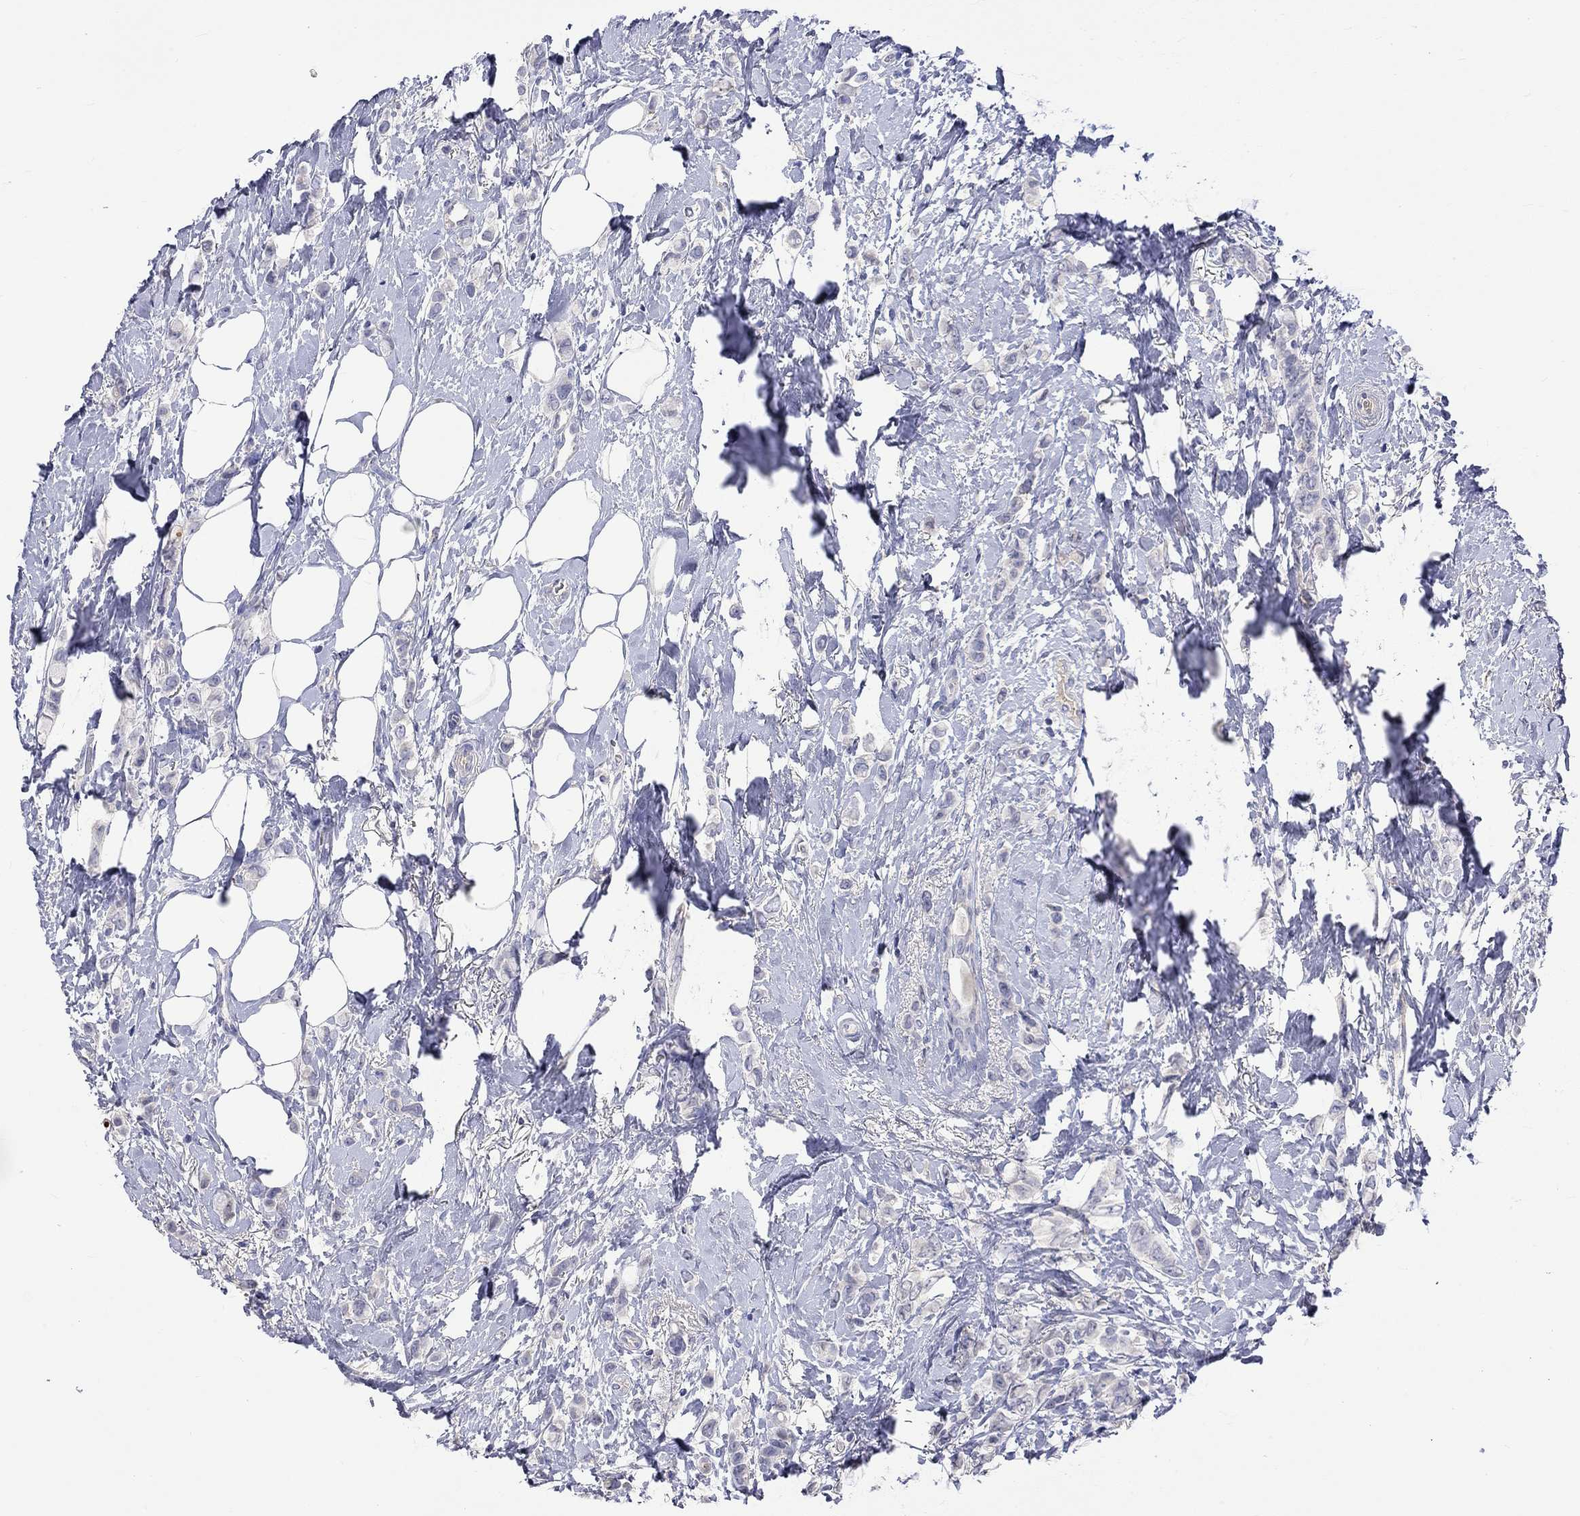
{"staining": {"intensity": "negative", "quantity": "none", "location": "none"}, "tissue": "breast cancer", "cell_type": "Tumor cells", "image_type": "cancer", "snomed": [{"axis": "morphology", "description": "Lobular carcinoma"}, {"axis": "topography", "description": "Breast"}], "caption": "A photomicrograph of lobular carcinoma (breast) stained for a protein shows no brown staining in tumor cells.", "gene": "LRFN4", "patient": {"sex": "female", "age": 66}}